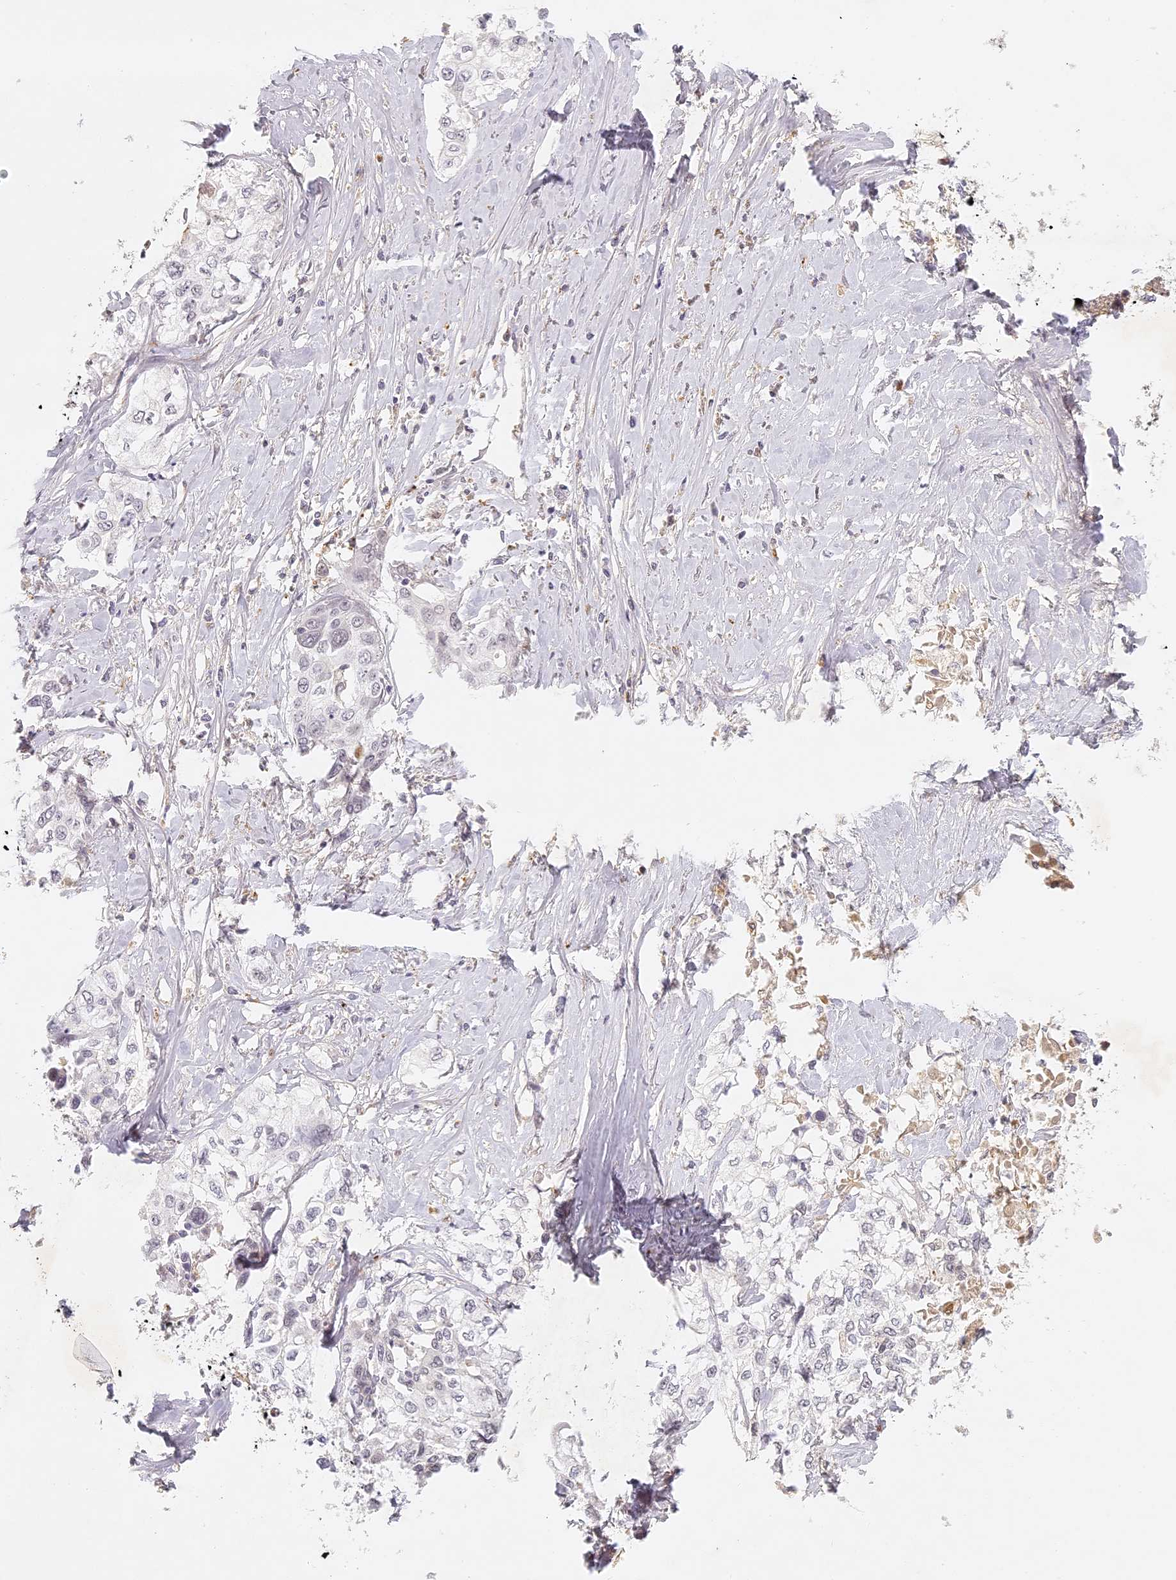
{"staining": {"intensity": "negative", "quantity": "none", "location": "none"}, "tissue": "cervical cancer", "cell_type": "Tumor cells", "image_type": "cancer", "snomed": [{"axis": "morphology", "description": "Squamous cell carcinoma, NOS"}, {"axis": "topography", "description": "Cervix"}], "caption": "Image shows no significant protein positivity in tumor cells of cervical cancer.", "gene": "ELL3", "patient": {"sex": "female", "age": 31}}